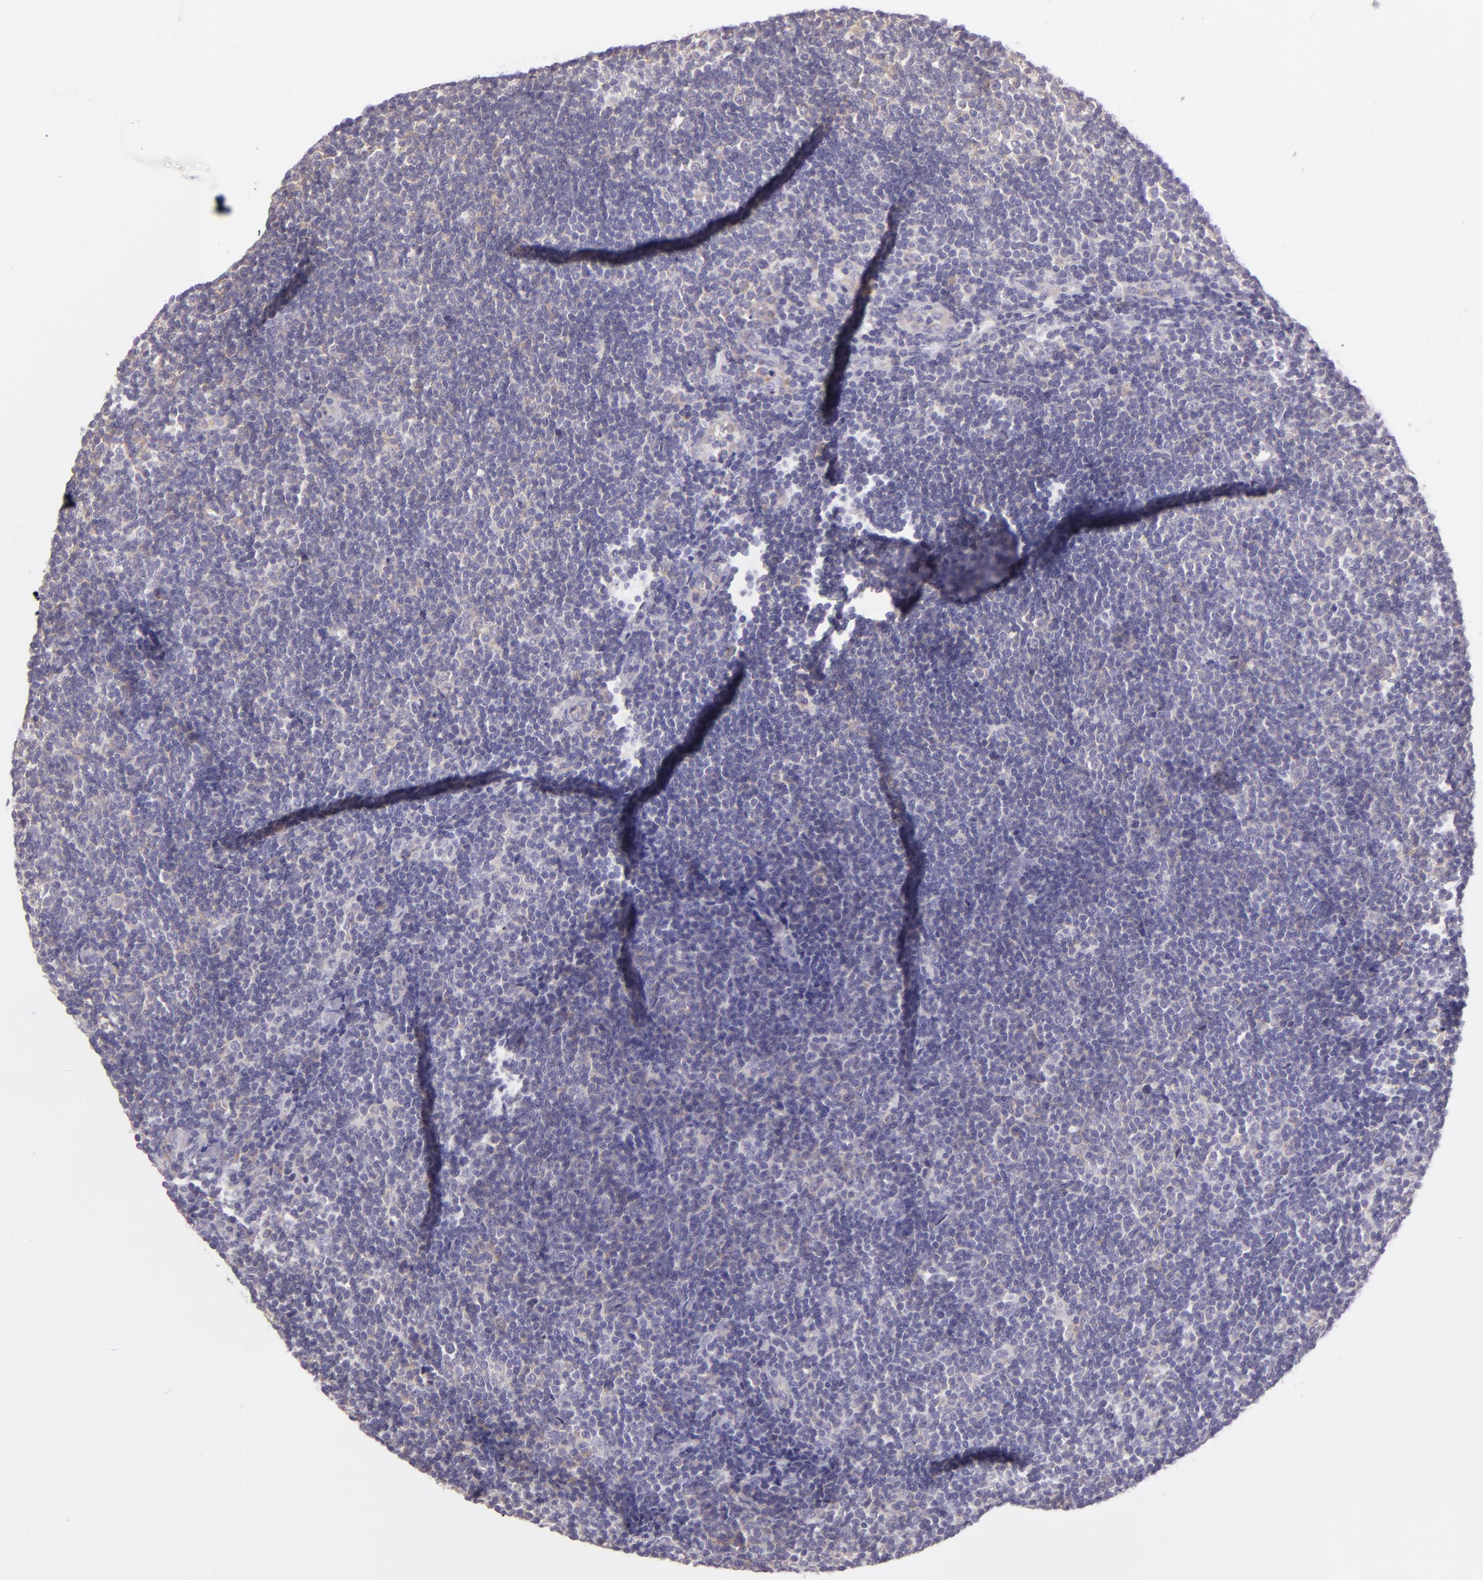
{"staining": {"intensity": "negative", "quantity": "none", "location": "none"}, "tissue": "lymphoma", "cell_type": "Tumor cells", "image_type": "cancer", "snomed": [{"axis": "morphology", "description": "Malignant lymphoma, non-Hodgkin's type, Low grade"}, {"axis": "topography", "description": "Lymph node"}], "caption": "An immunohistochemistry (IHC) histopathology image of lymphoma is shown. There is no staining in tumor cells of lymphoma.", "gene": "ZC3H7B", "patient": {"sex": "male", "age": 49}}